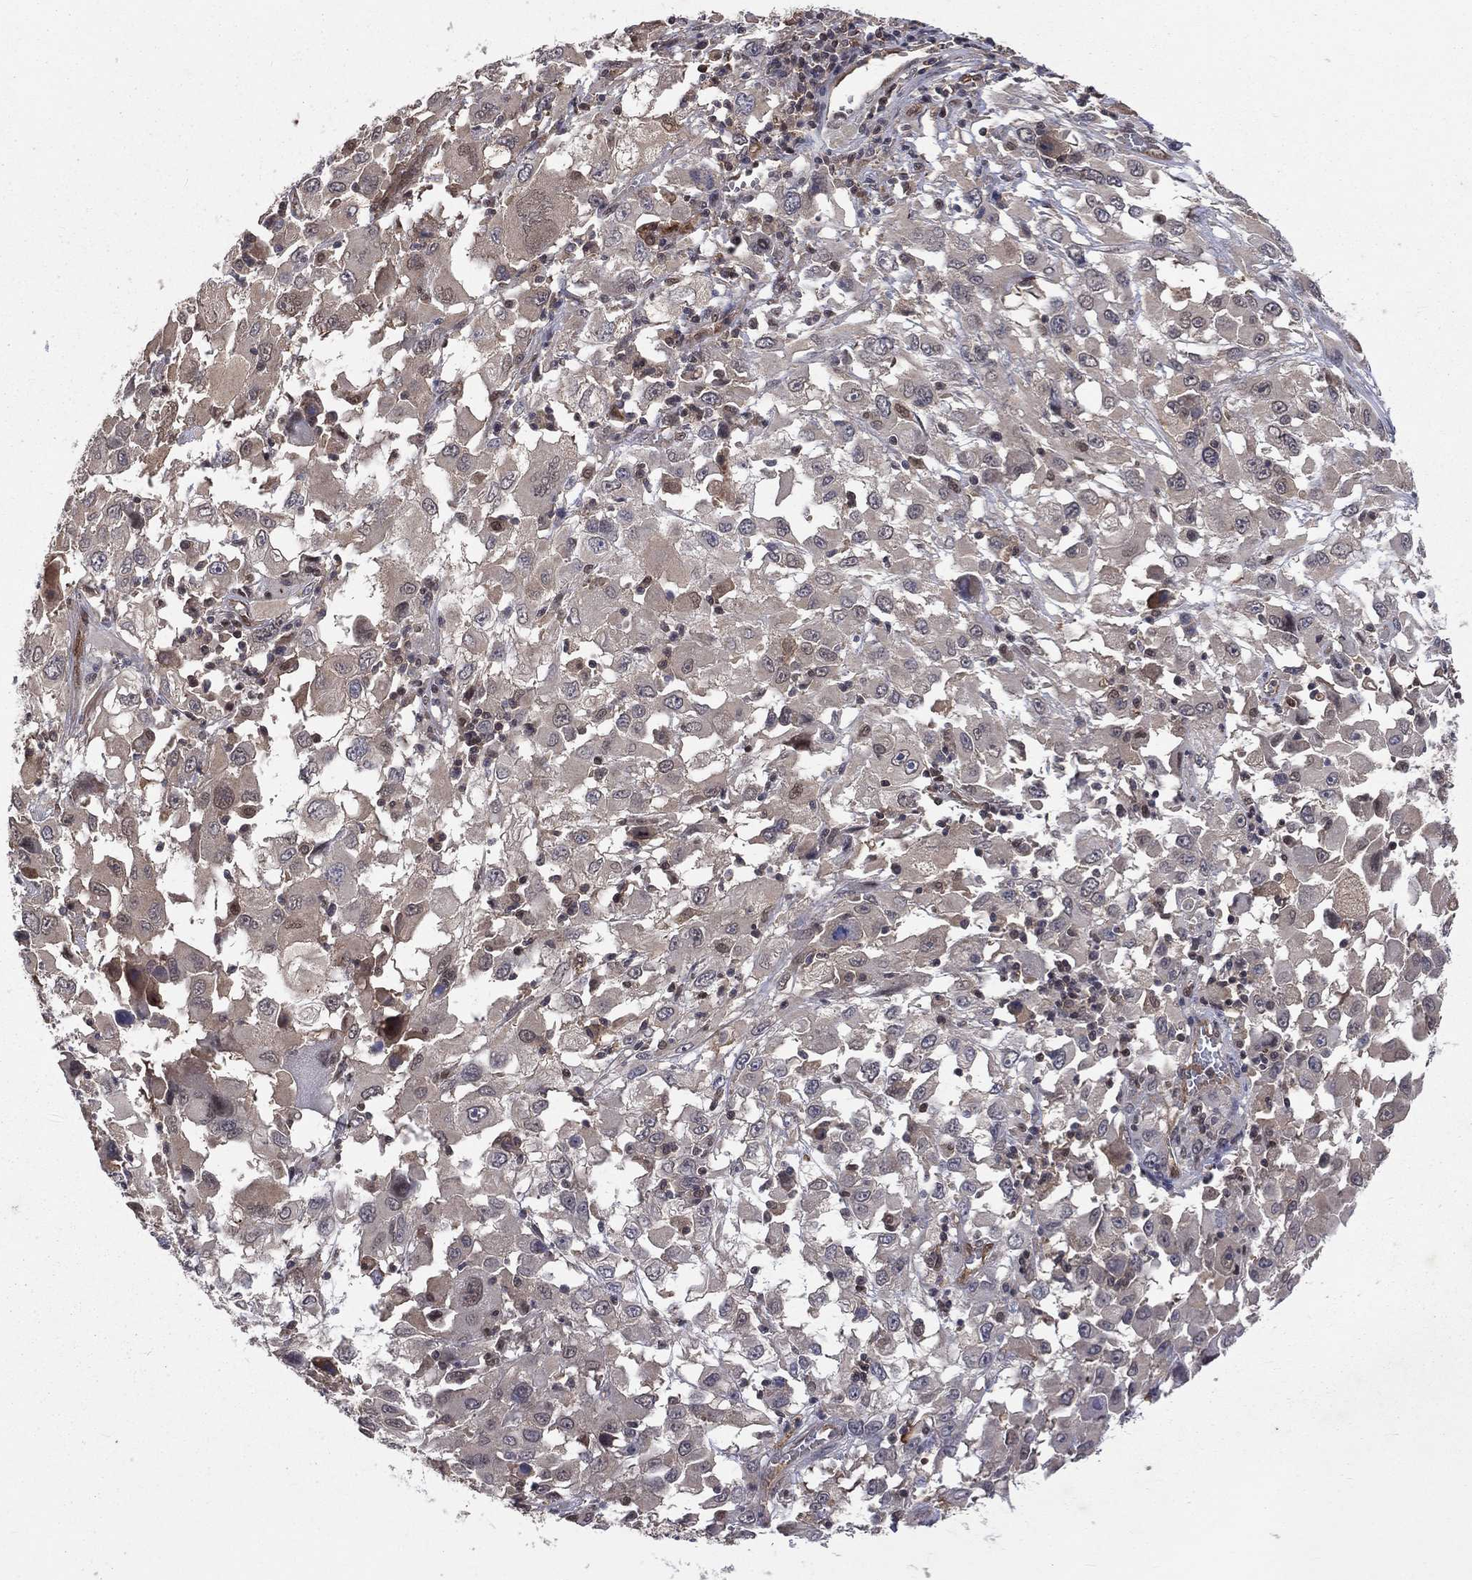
{"staining": {"intensity": "weak", "quantity": "<25%", "location": "cytoplasmic/membranous"}, "tissue": "melanoma", "cell_type": "Tumor cells", "image_type": "cancer", "snomed": [{"axis": "morphology", "description": "Malignant melanoma, Metastatic site"}, {"axis": "topography", "description": "Soft tissue"}], "caption": "A high-resolution image shows immunohistochemistry (IHC) staining of malignant melanoma (metastatic site), which exhibits no significant positivity in tumor cells.", "gene": "GMPR2", "patient": {"sex": "male", "age": 50}}